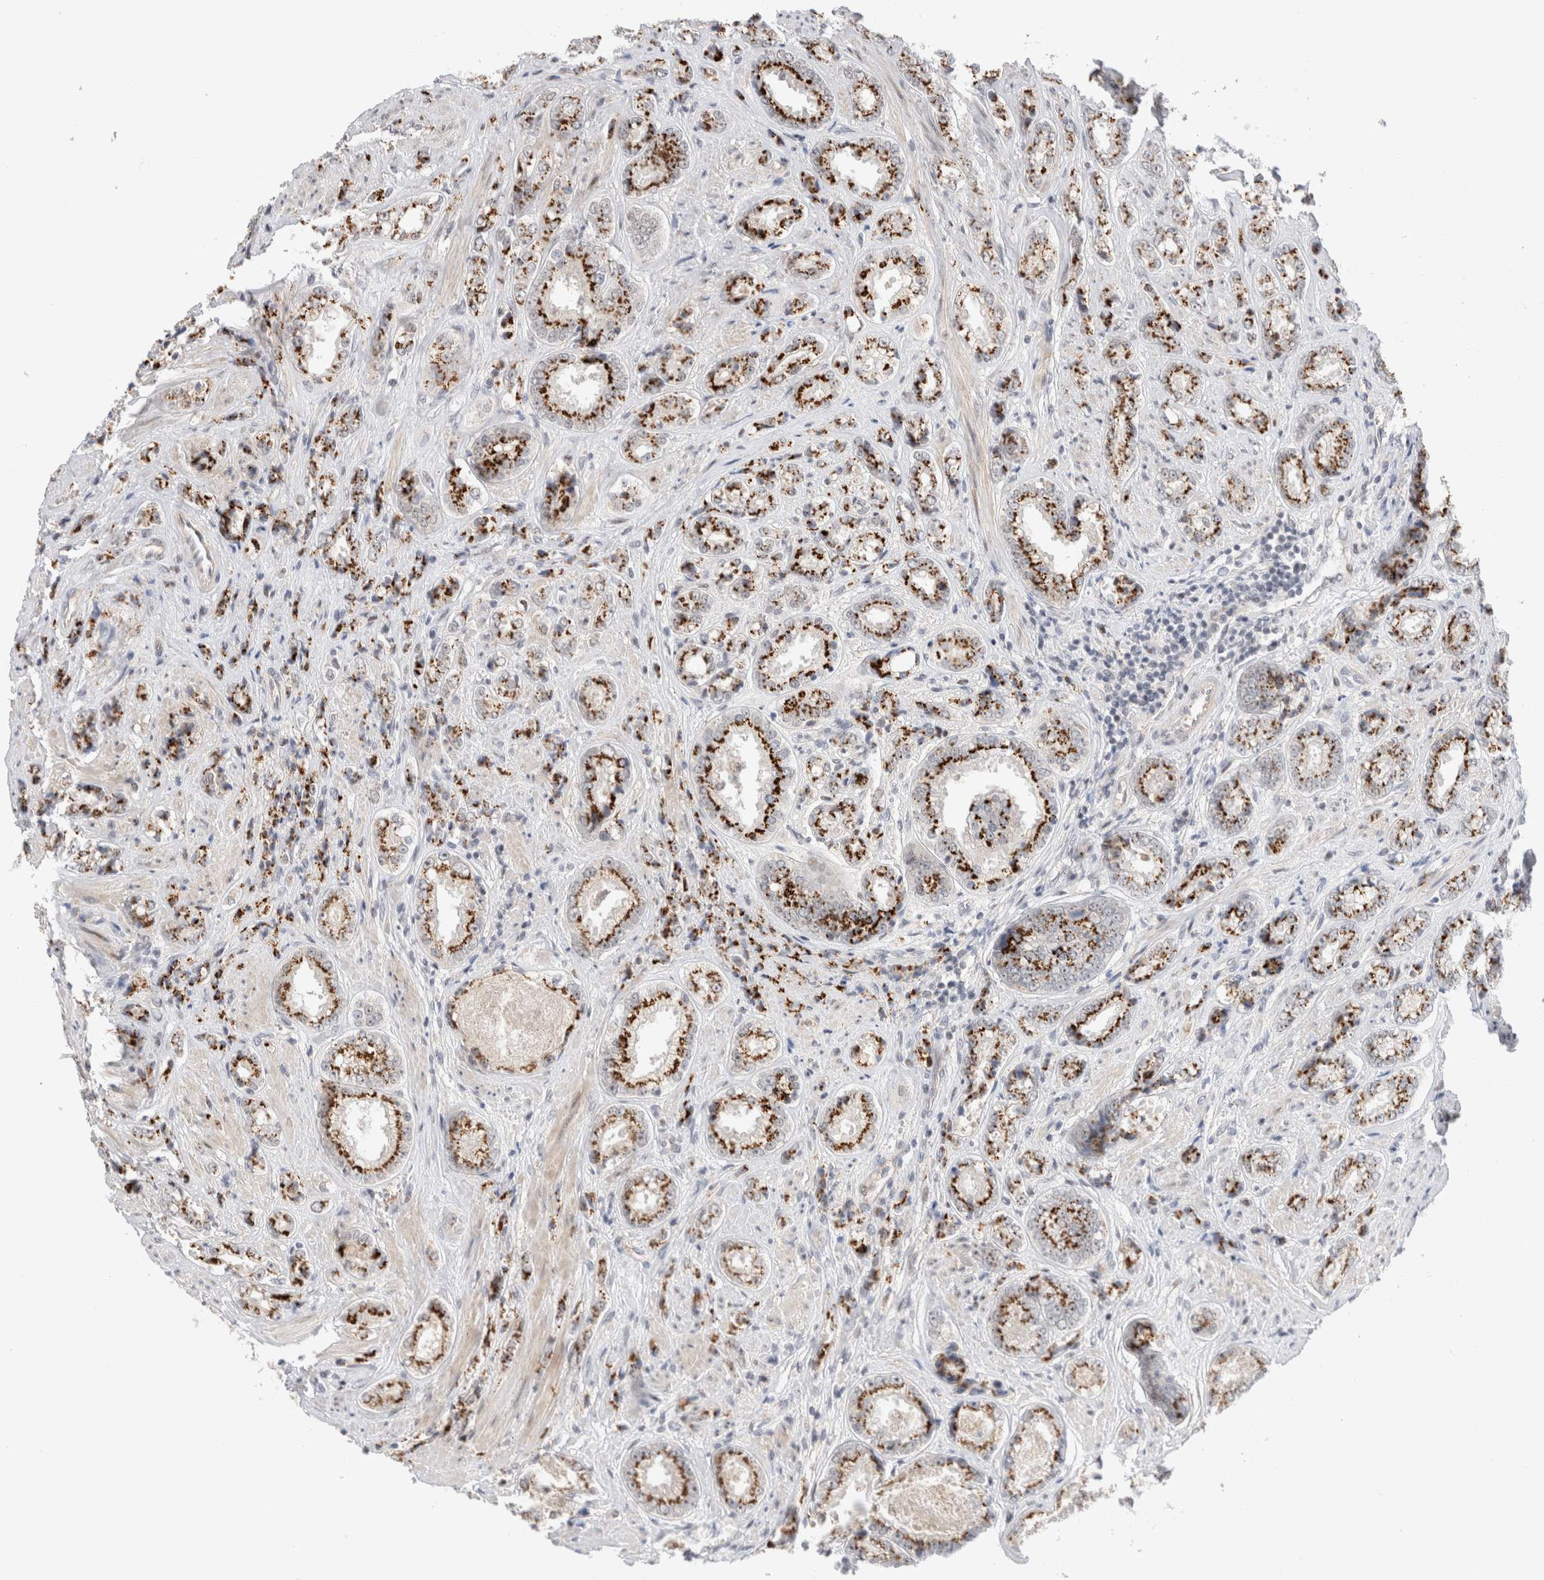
{"staining": {"intensity": "strong", "quantity": ">75%", "location": "cytoplasmic/membranous"}, "tissue": "prostate cancer", "cell_type": "Tumor cells", "image_type": "cancer", "snomed": [{"axis": "morphology", "description": "Adenocarcinoma, High grade"}, {"axis": "topography", "description": "Prostate"}], "caption": "High-grade adenocarcinoma (prostate) was stained to show a protein in brown. There is high levels of strong cytoplasmic/membranous positivity in approximately >75% of tumor cells. (brown staining indicates protein expression, while blue staining denotes nuclei).", "gene": "VPS28", "patient": {"sex": "male", "age": 61}}